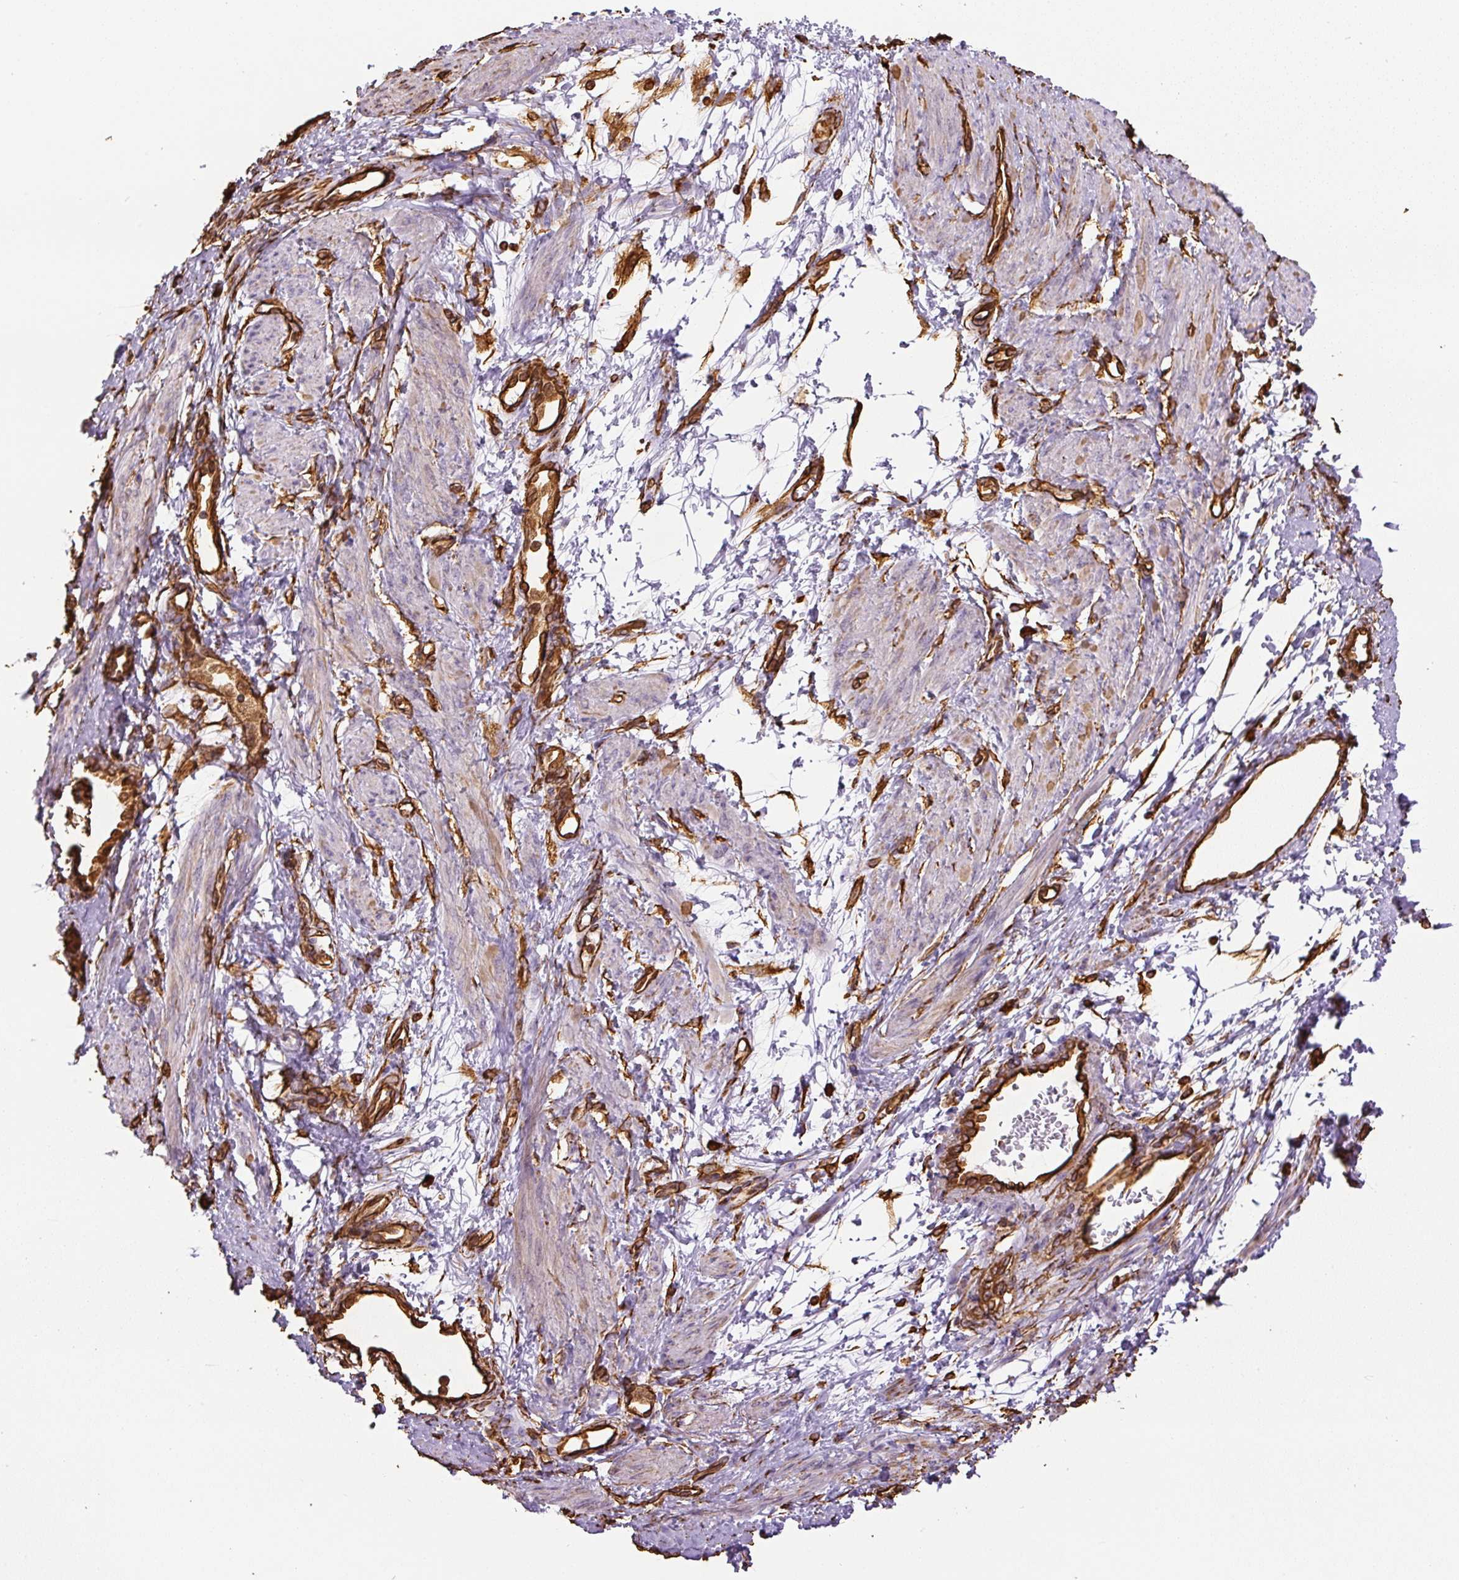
{"staining": {"intensity": "moderate", "quantity": "<25%", "location": "cytoplasmic/membranous"}, "tissue": "smooth muscle", "cell_type": "Smooth muscle cells", "image_type": "normal", "snomed": [{"axis": "morphology", "description": "Normal tissue, NOS"}, {"axis": "topography", "description": "Smooth muscle"}, {"axis": "topography", "description": "Uterus"}], "caption": "IHC histopathology image of normal smooth muscle stained for a protein (brown), which shows low levels of moderate cytoplasmic/membranous staining in approximately <25% of smooth muscle cells.", "gene": "VIM", "patient": {"sex": "female", "age": 39}}